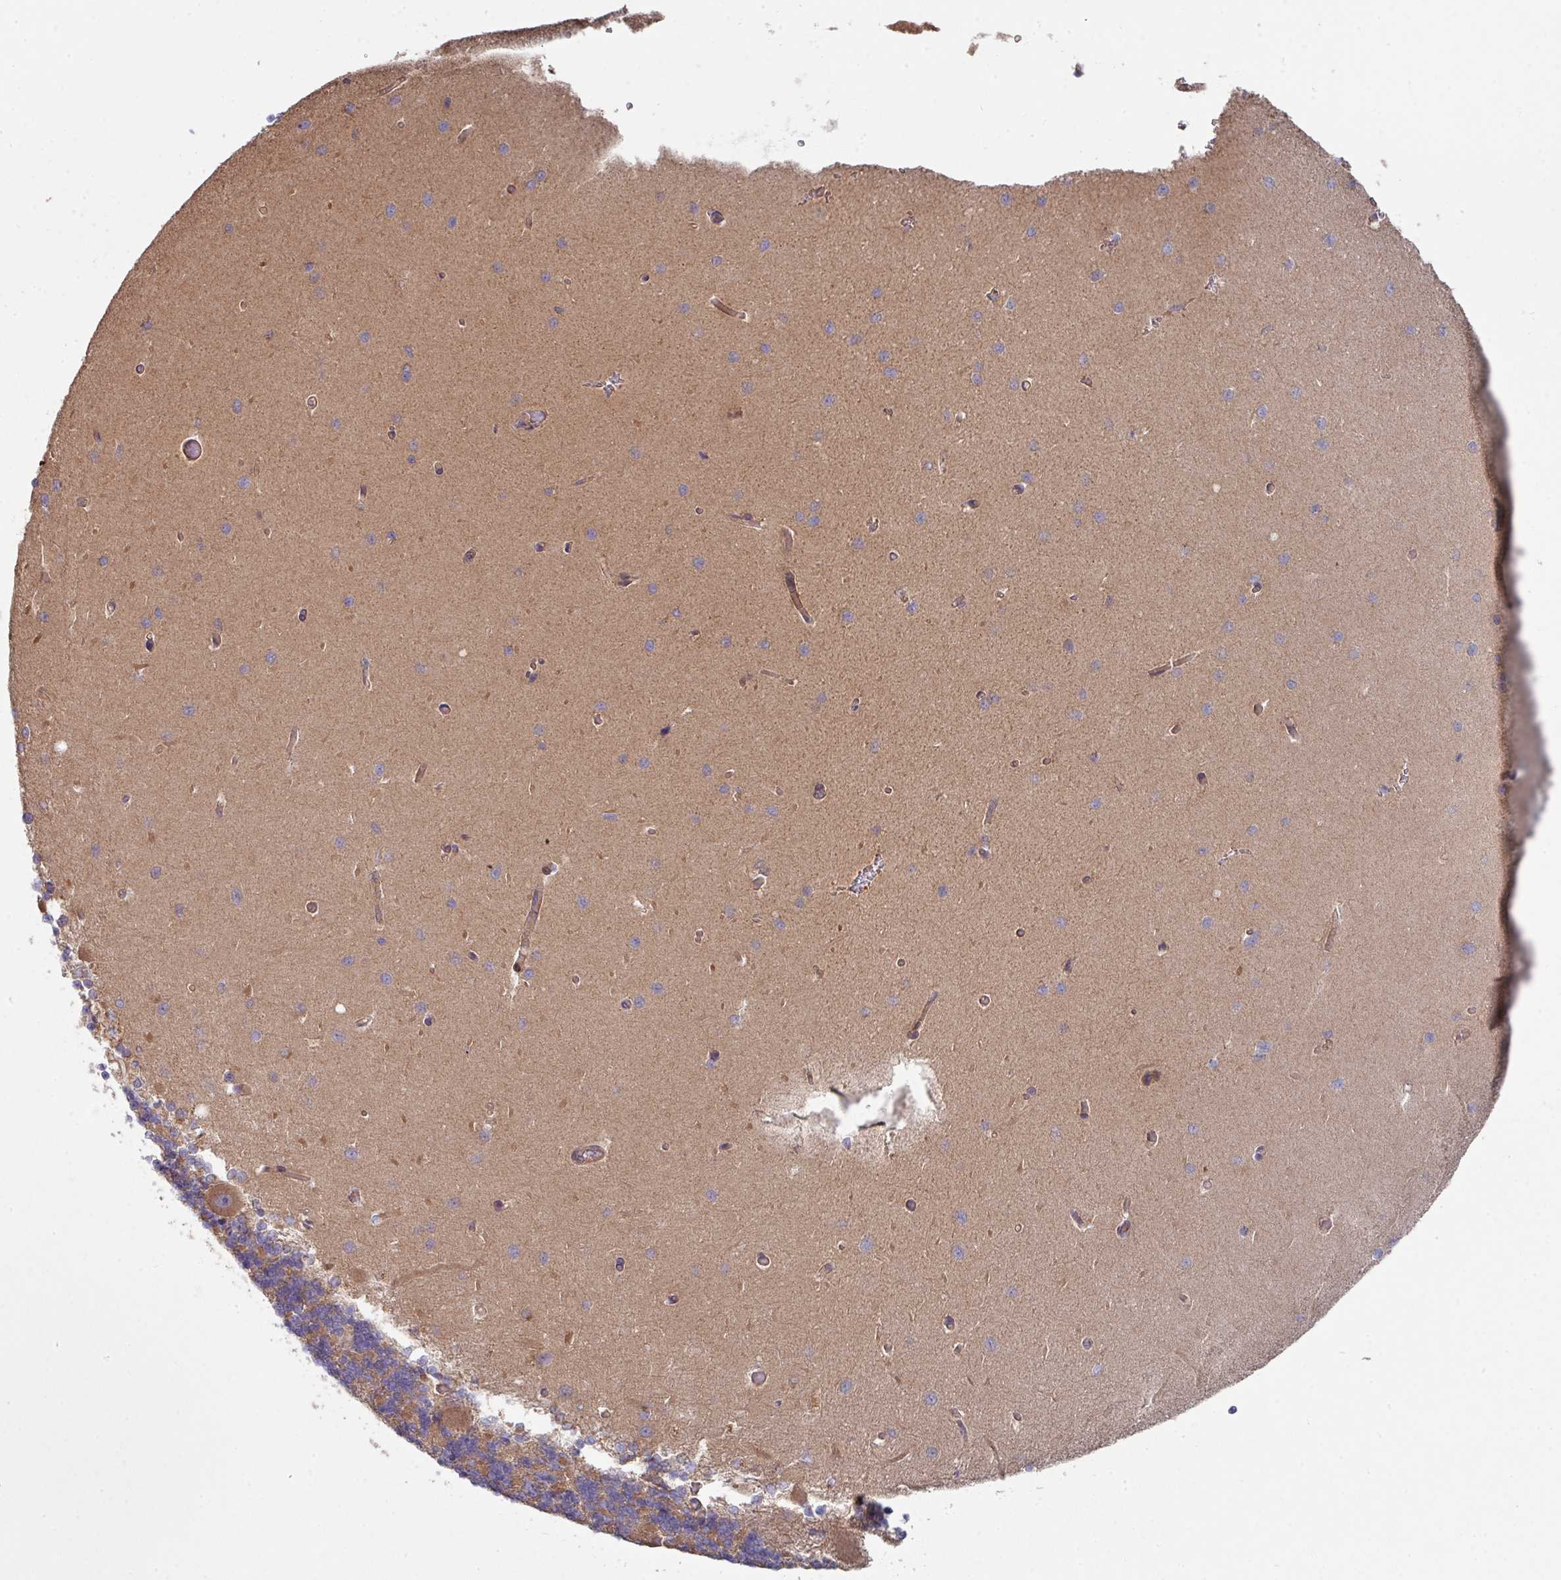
{"staining": {"intensity": "moderate", "quantity": ">75%", "location": "cytoplasmic/membranous"}, "tissue": "cerebellum", "cell_type": "Cells in granular layer", "image_type": "normal", "snomed": [{"axis": "morphology", "description": "Normal tissue, NOS"}, {"axis": "topography", "description": "Cerebellum"}], "caption": "DAB immunohistochemical staining of benign human cerebellum exhibits moderate cytoplasmic/membranous protein positivity in approximately >75% of cells in granular layer.", "gene": "DCAF12L1", "patient": {"sex": "male", "age": 37}}